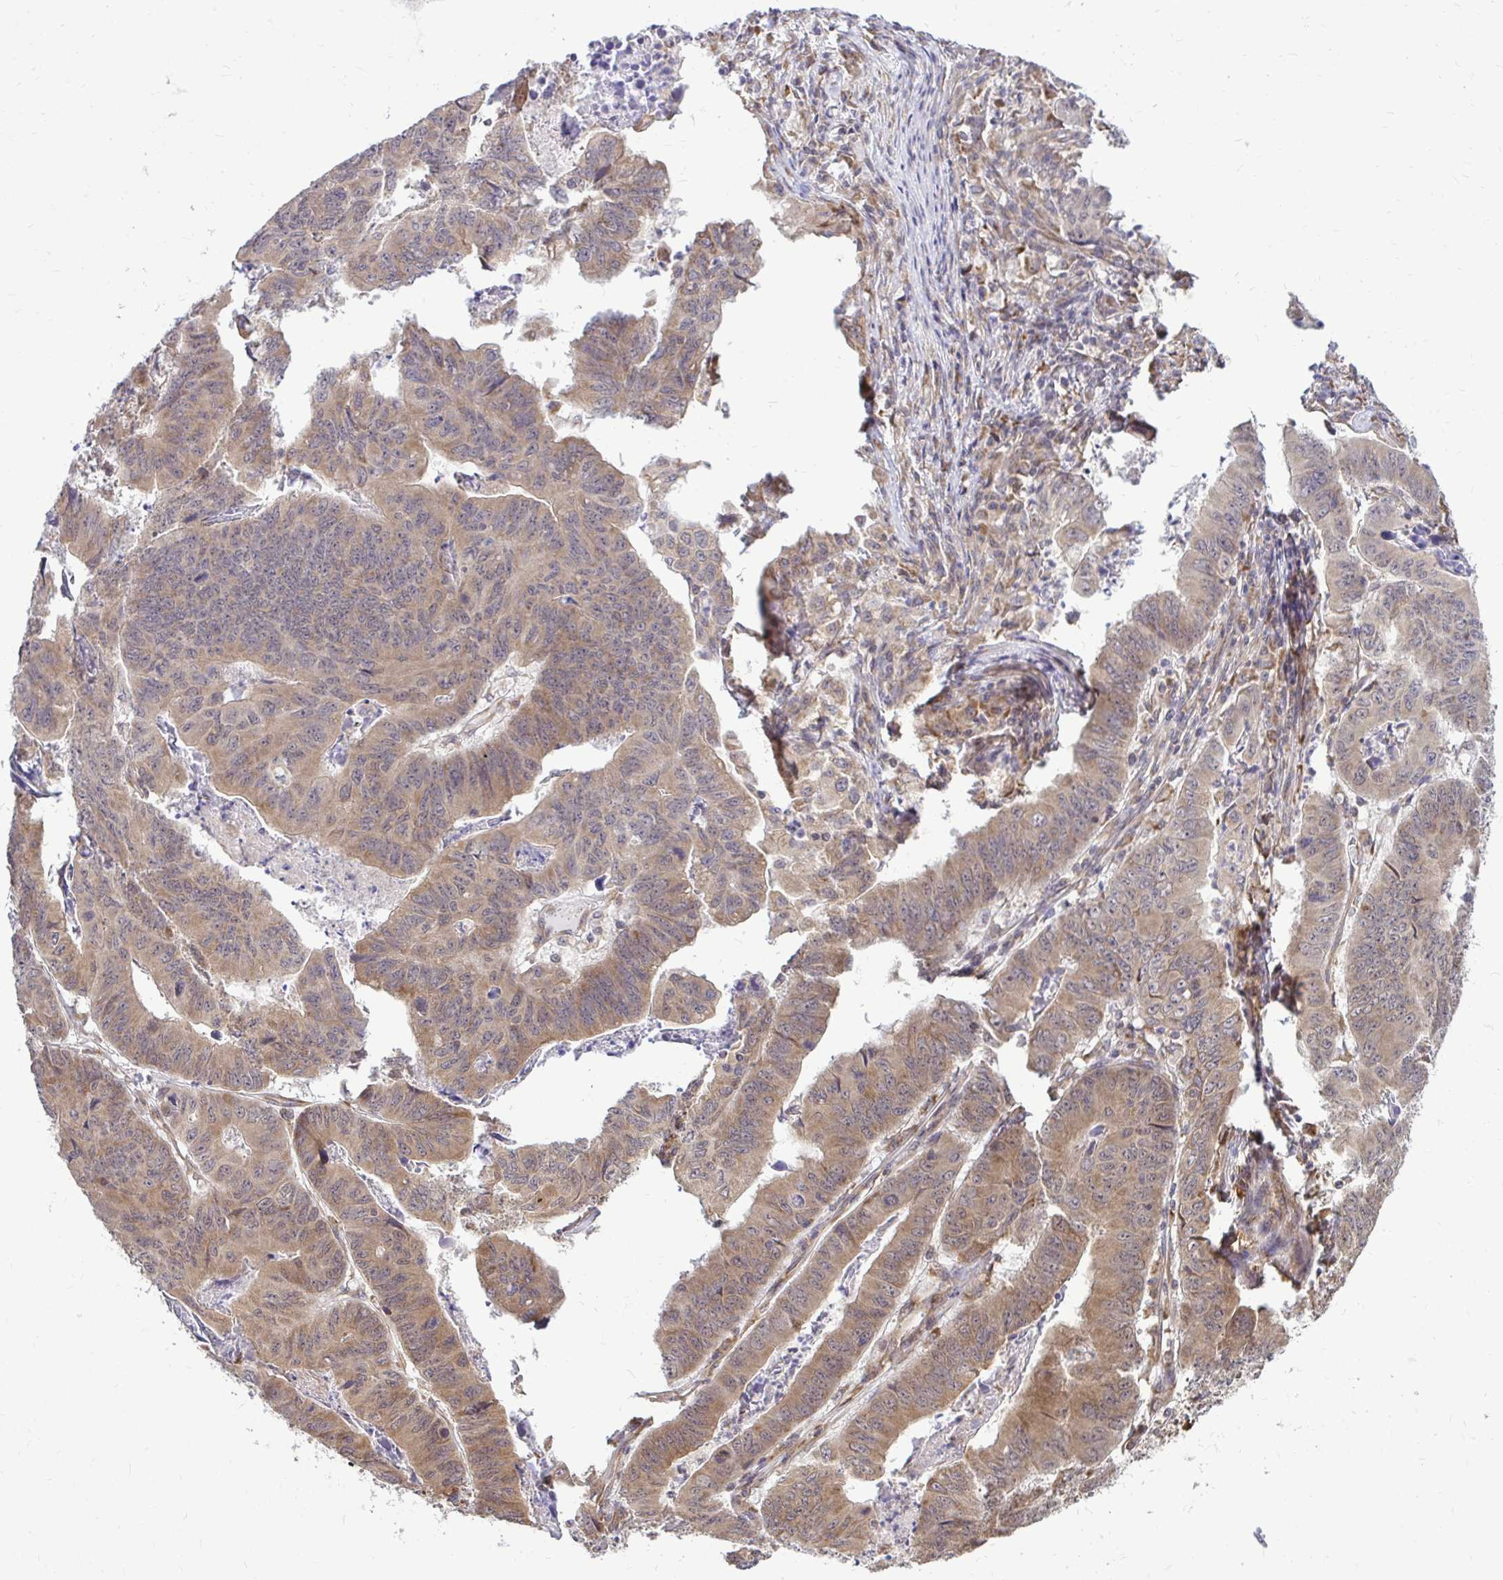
{"staining": {"intensity": "weak", "quantity": ">75%", "location": "cytoplasmic/membranous"}, "tissue": "stomach cancer", "cell_type": "Tumor cells", "image_type": "cancer", "snomed": [{"axis": "morphology", "description": "Adenocarcinoma, NOS"}, {"axis": "topography", "description": "Stomach, lower"}], "caption": "This photomicrograph displays immunohistochemistry (IHC) staining of stomach adenocarcinoma, with low weak cytoplasmic/membranous staining in approximately >75% of tumor cells.", "gene": "FMR1", "patient": {"sex": "male", "age": 77}}